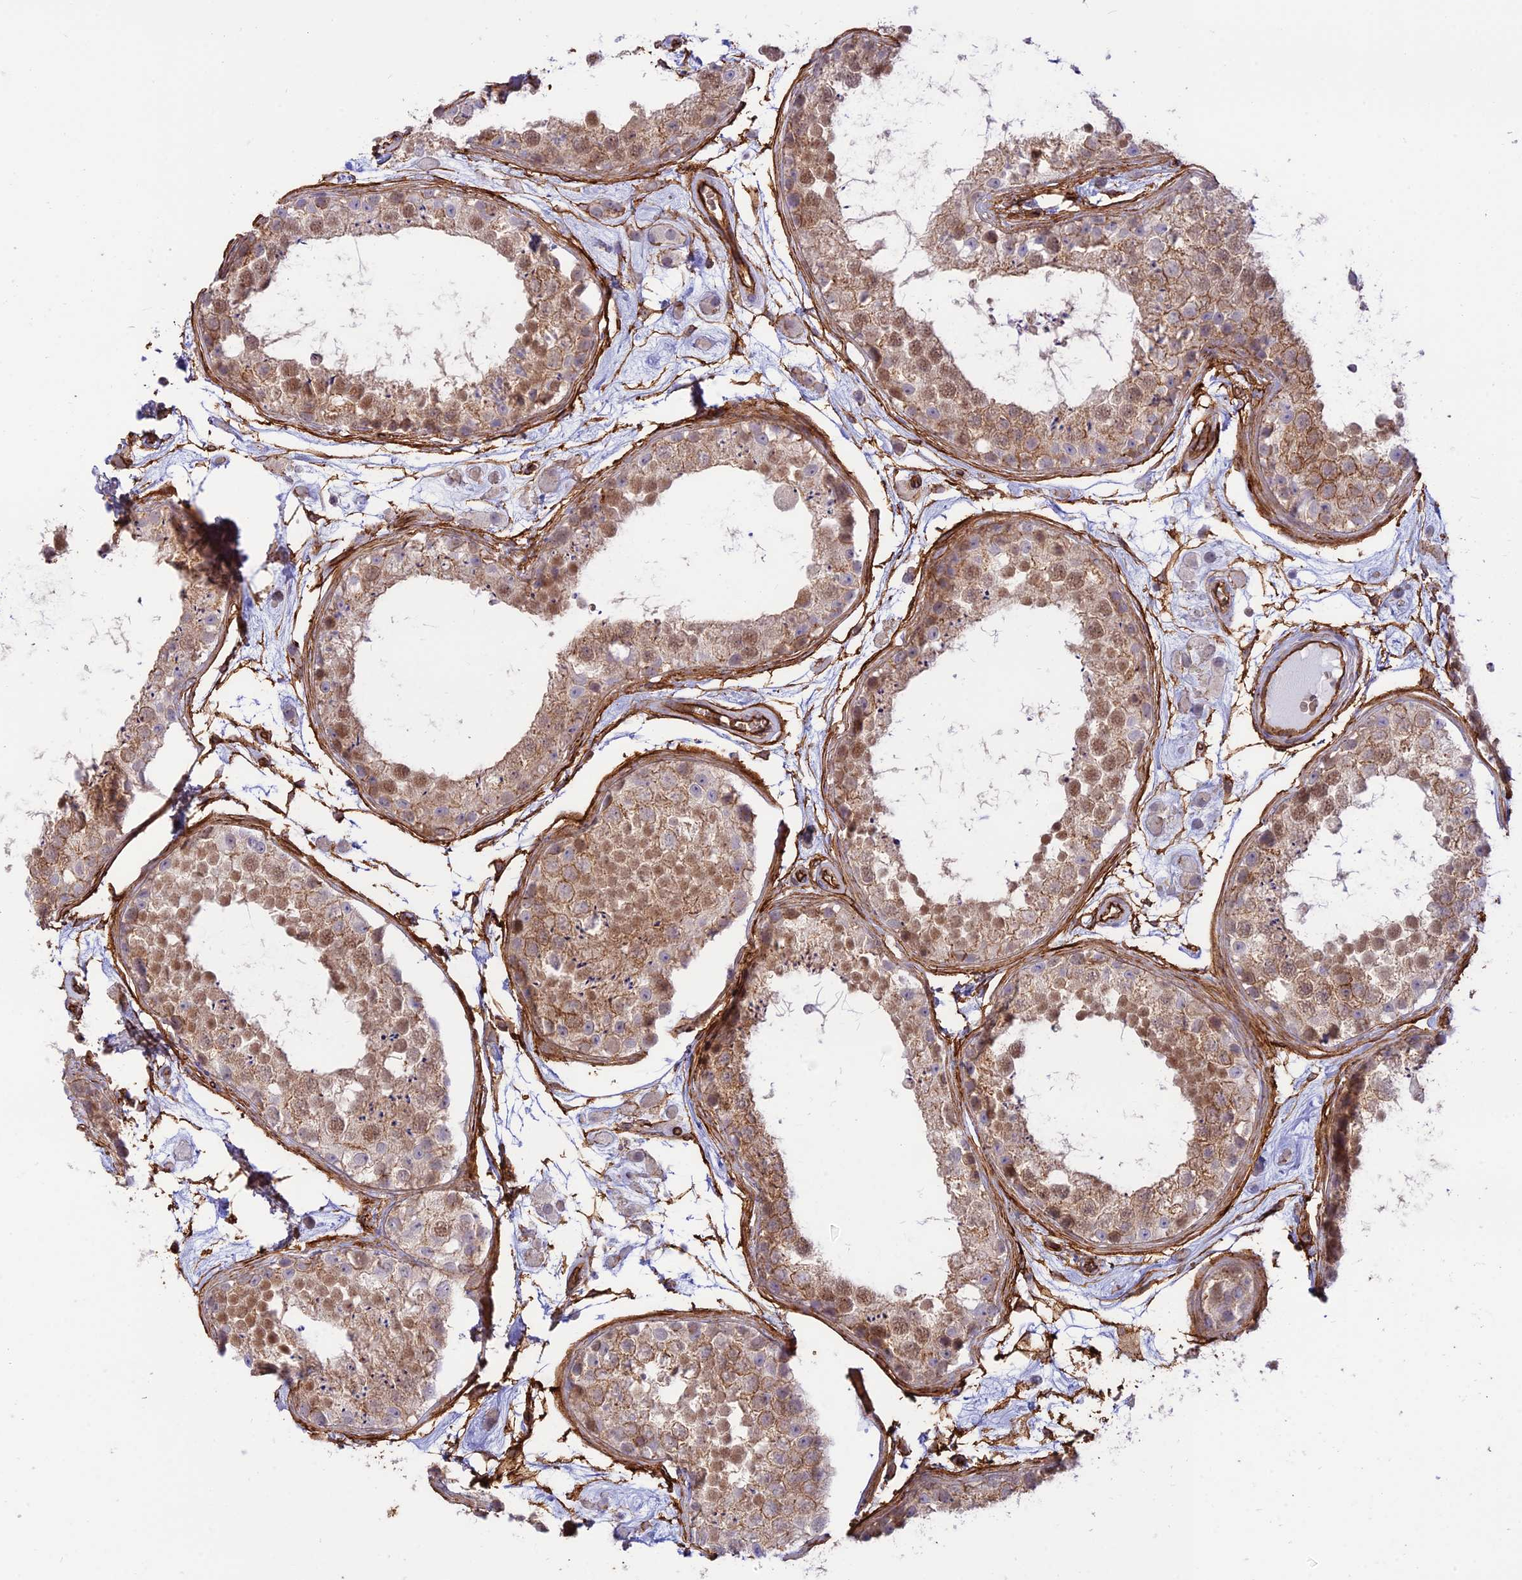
{"staining": {"intensity": "moderate", "quantity": ">75%", "location": "cytoplasmic/membranous,nuclear"}, "tissue": "testis", "cell_type": "Cells in seminiferous ducts", "image_type": "normal", "snomed": [{"axis": "morphology", "description": "Normal tissue, NOS"}, {"axis": "topography", "description": "Testis"}], "caption": "The micrograph demonstrates a brown stain indicating the presence of a protein in the cytoplasmic/membranous,nuclear of cells in seminiferous ducts in testis.", "gene": "YPEL5", "patient": {"sex": "male", "age": 25}}